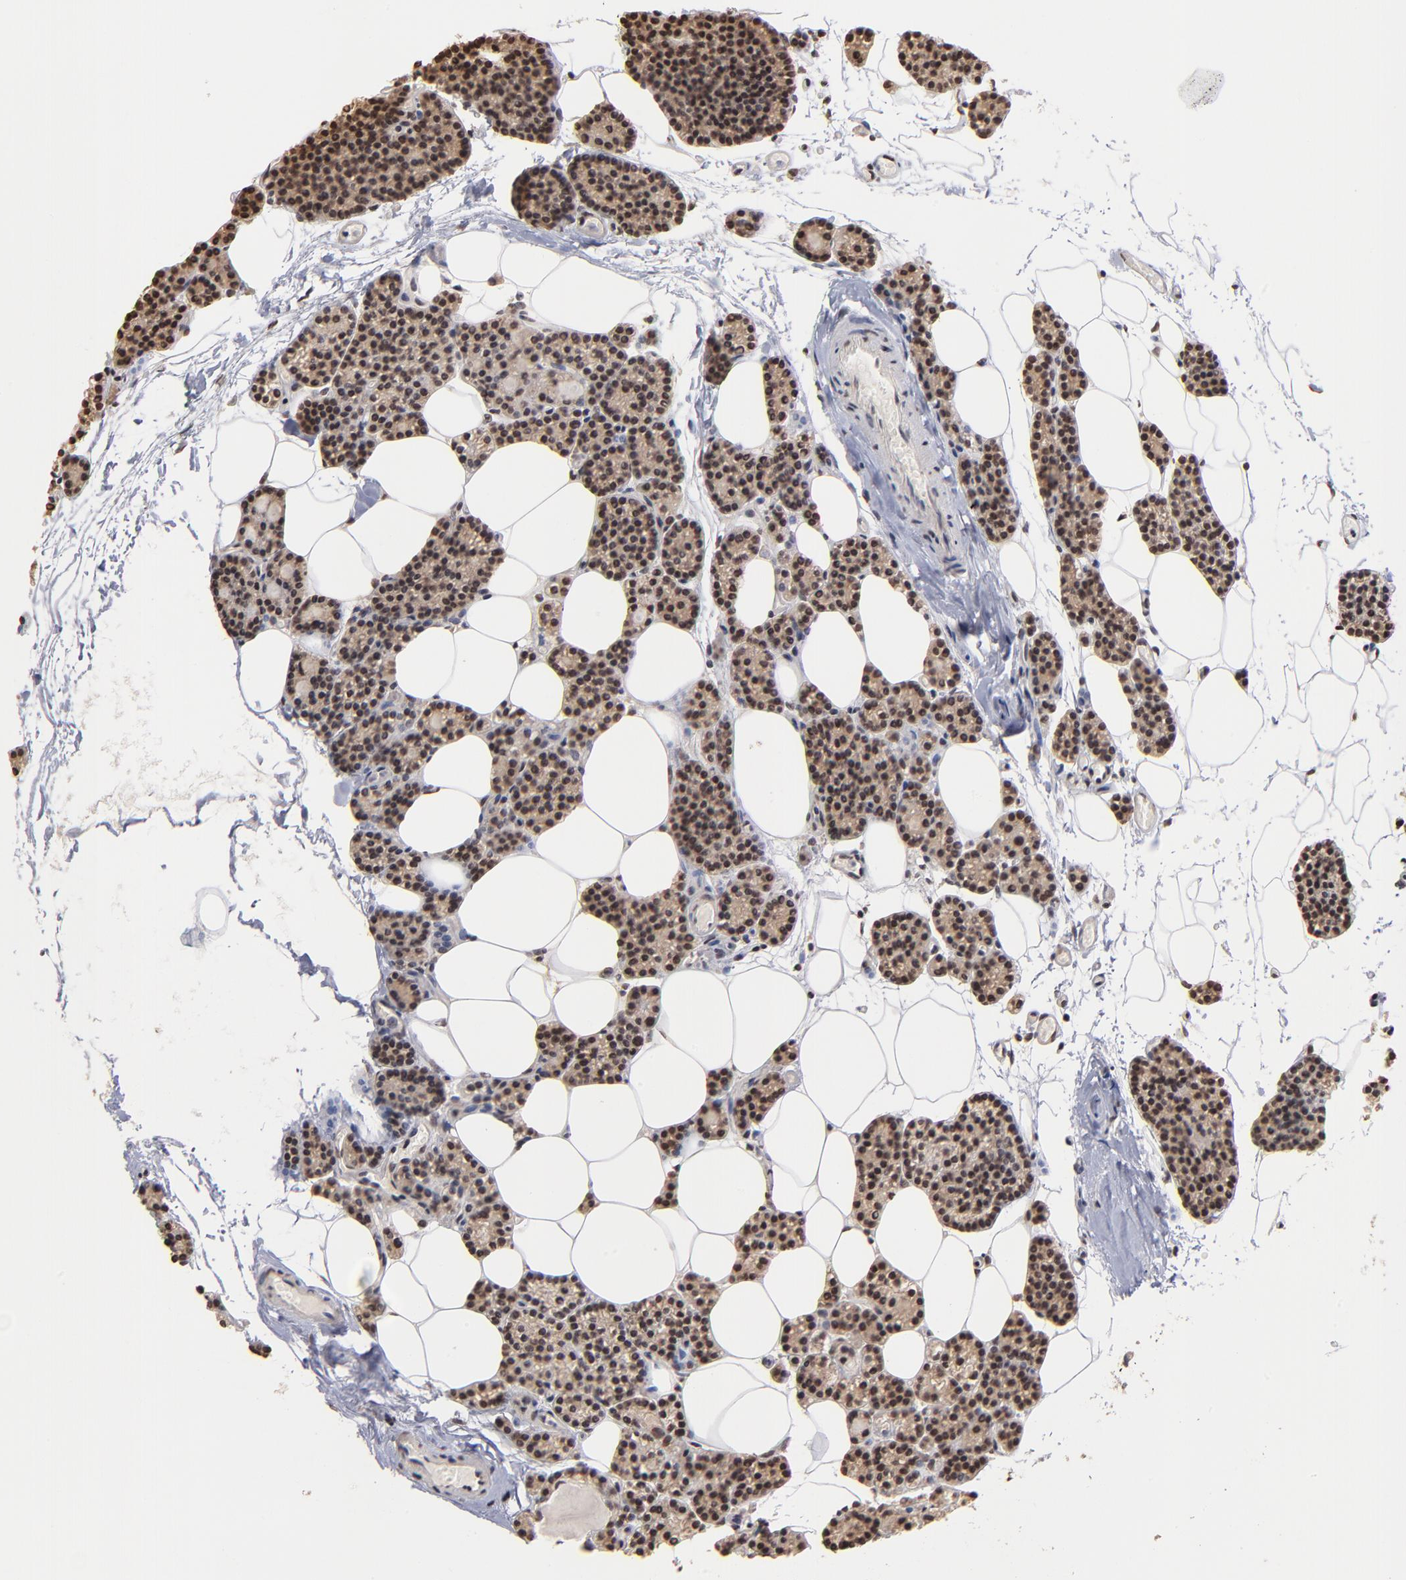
{"staining": {"intensity": "moderate", "quantity": ">75%", "location": "nuclear"}, "tissue": "parathyroid gland", "cell_type": "Glandular cells", "image_type": "normal", "snomed": [{"axis": "morphology", "description": "Normal tissue, NOS"}, {"axis": "topography", "description": "Parathyroid gland"}], "caption": "DAB (3,3'-diaminobenzidine) immunohistochemical staining of normal human parathyroid gland demonstrates moderate nuclear protein staining in about >75% of glandular cells.", "gene": "BRPF1", "patient": {"sex": "female", "age": 66}}